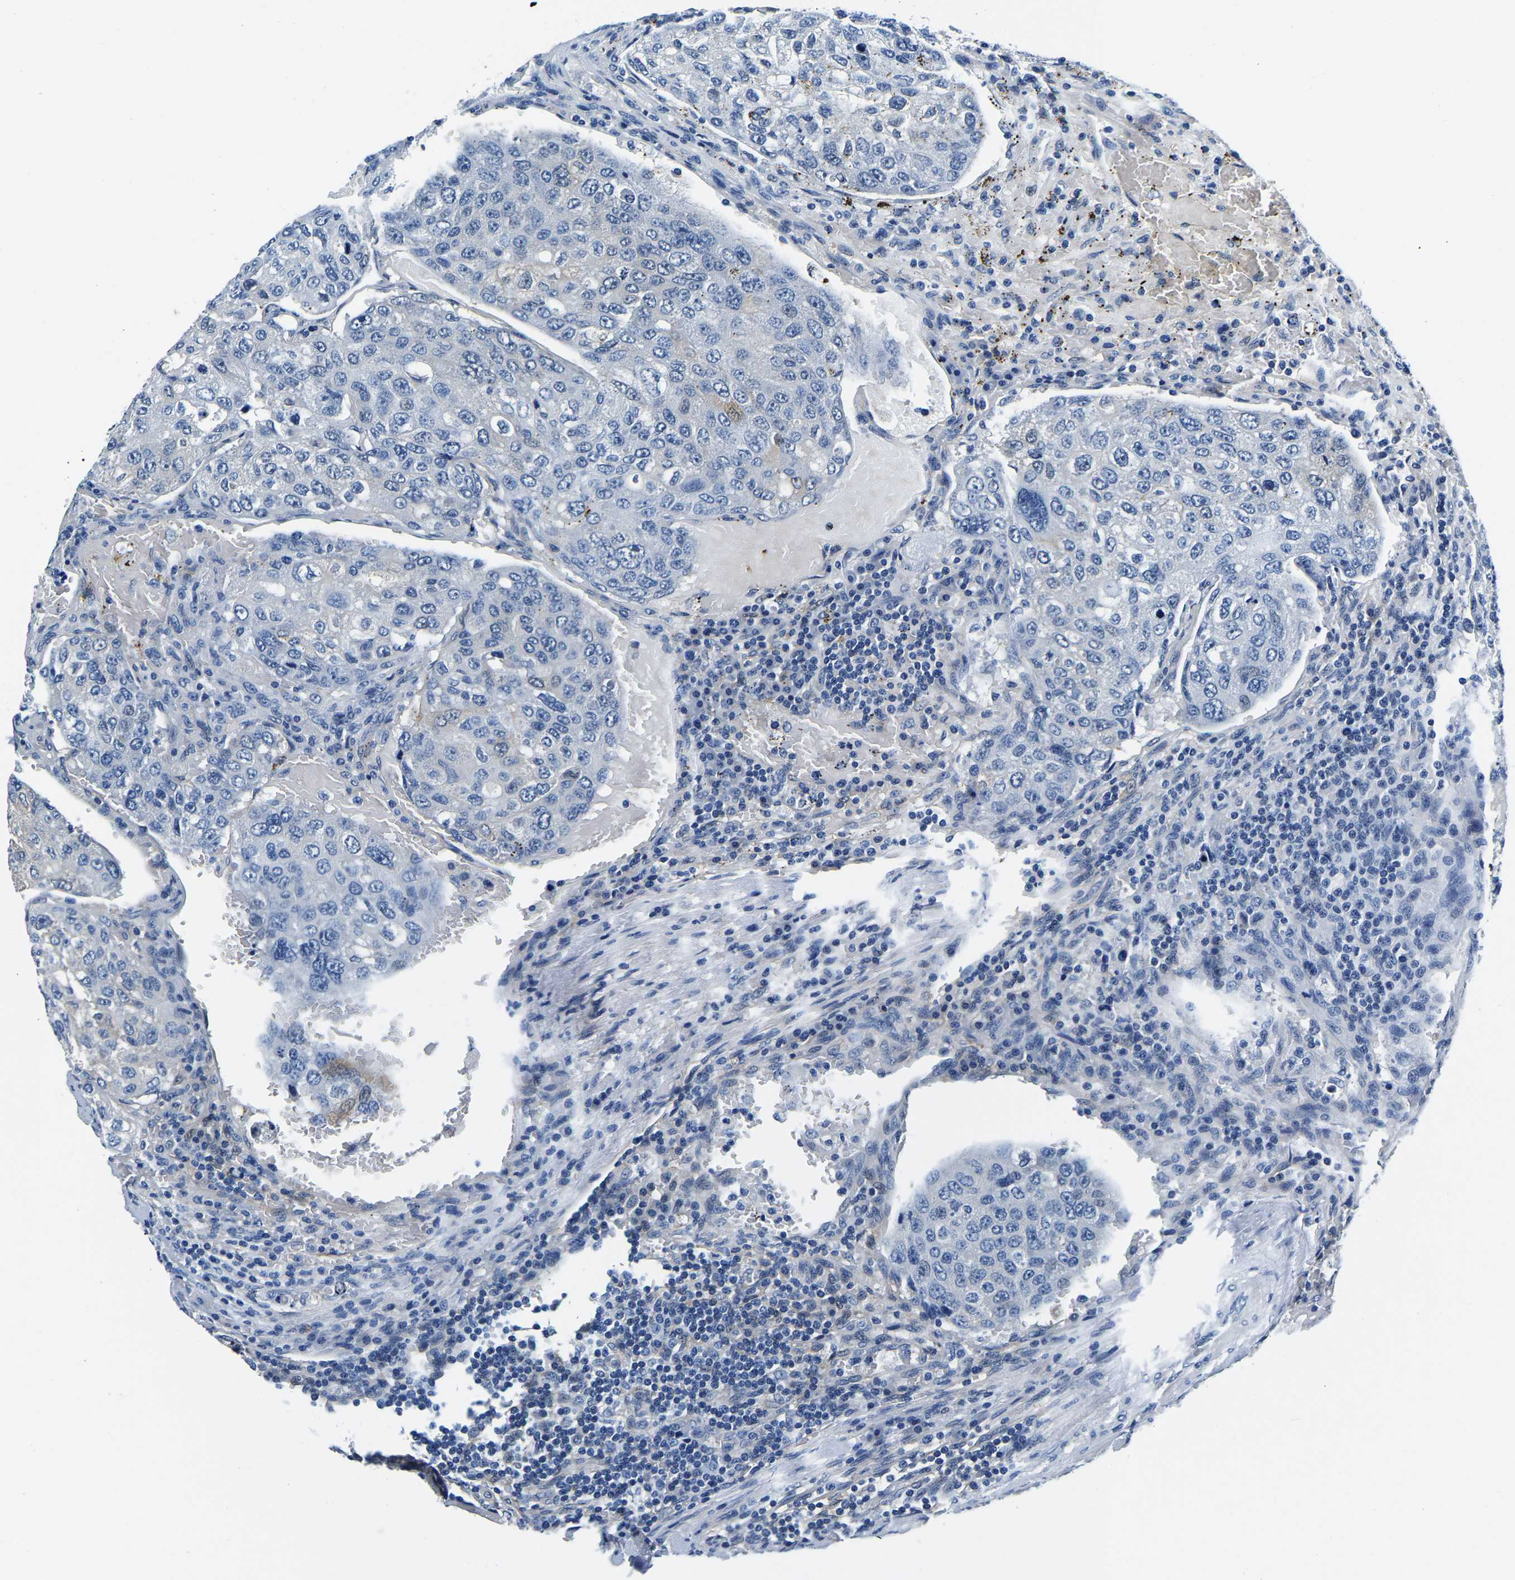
{"staining": {"intensity": "negative", "quantity": "none", "location": "none"}, "tissue": "urothelial cancer", "cell_type": "Tumor cells", "image_type": "cancer", "snomed": [{"axis": "morphology", "description": "Urothelial carcinoma, High grade"}, {"axis": "topography", "description": "Lymph node"}, {"axis": "topography", "description": "Urinary bladder"}], "caption": "The photomicrograph displays no significant positivity in tumor cells of urothelial cancer.", "gene": "ACO1", "patient": {"sex": "male", "age": 51}}